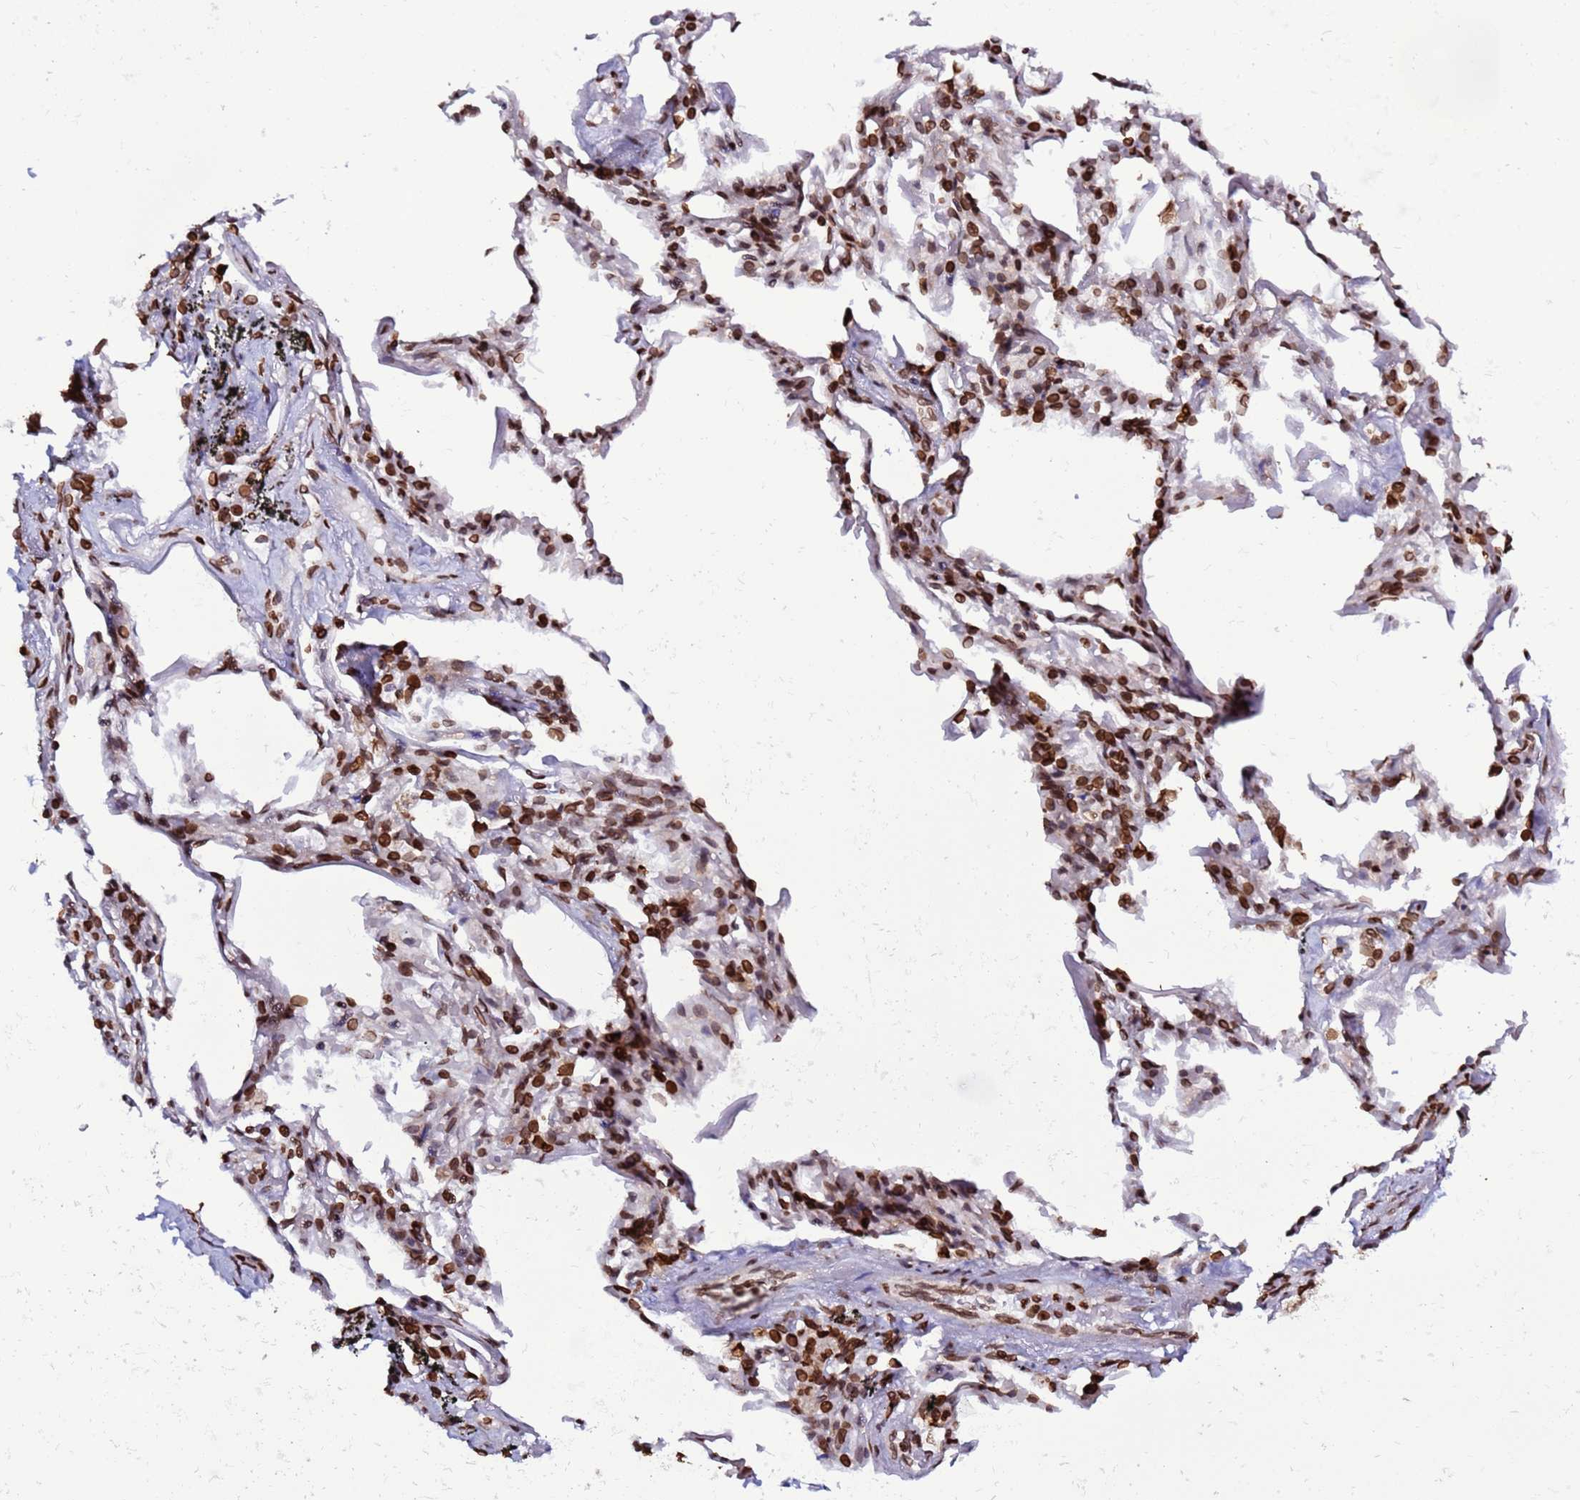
{"staining": {"intensity": "moderate", "quantity": "<25%", "location": "nuclear"}, "tissue": "adipose tissue", "cell_type": "Adipocytes", "image_type": "normal", "snomed": [{"axis": "morphology", "description": "Normal tissue, NOS"}, {"axis": "topography", "description": "Lymph node"}, {"axis": "topography", "description": "Bronchus"}], "caption": "IHC histopathology image of benign adipose tissue: human adipose tissue stained using IHC demonstrates low levels of moderate protein expression localized specifically in the nuclear of adipocytes, appearing as a nuclear brown color.", "gene": "TOR1AIP1", "patient": {"sex": "male", "age": 63}}